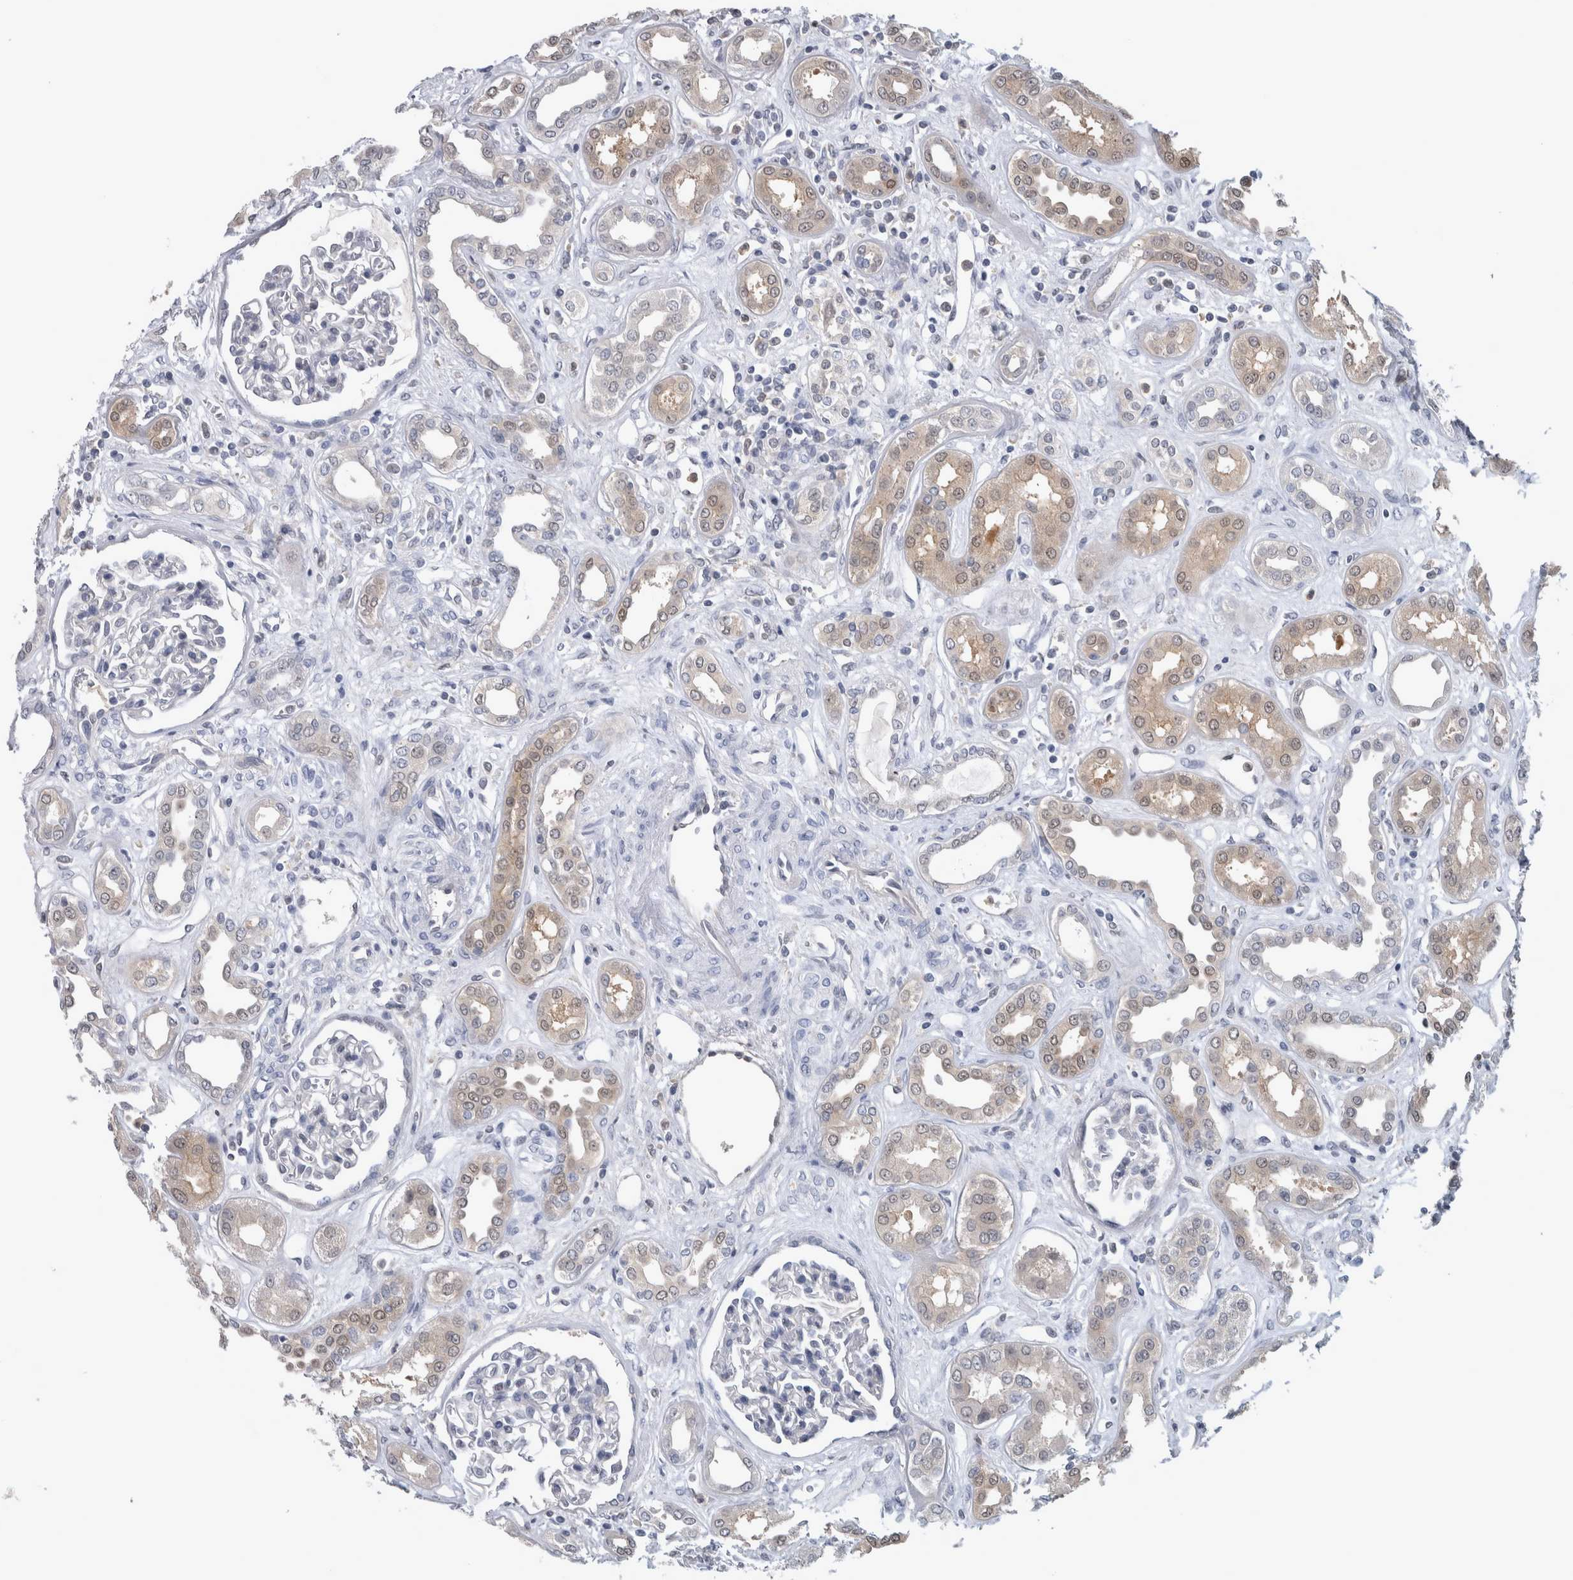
{"staining": {"intensity": "negative", "quantity": "none", "location": "none"}, "tissue": "kidney", "cell_type": "Cells in glomeruli", "image_type": "normal", "snomed": [{"axis": "morphology", "description": "Normal tissue, NOS"}, {"axis": "topography", "description": "Kidney"}], "caption": "Histopathology image shows no protein staining in cells in glomeruli of unremarkable kidney. (DAB immunohistochemistry (IHC), high magnification).", "gene": "NAPRT", "patient": {"sex": "male", "age": 59}}